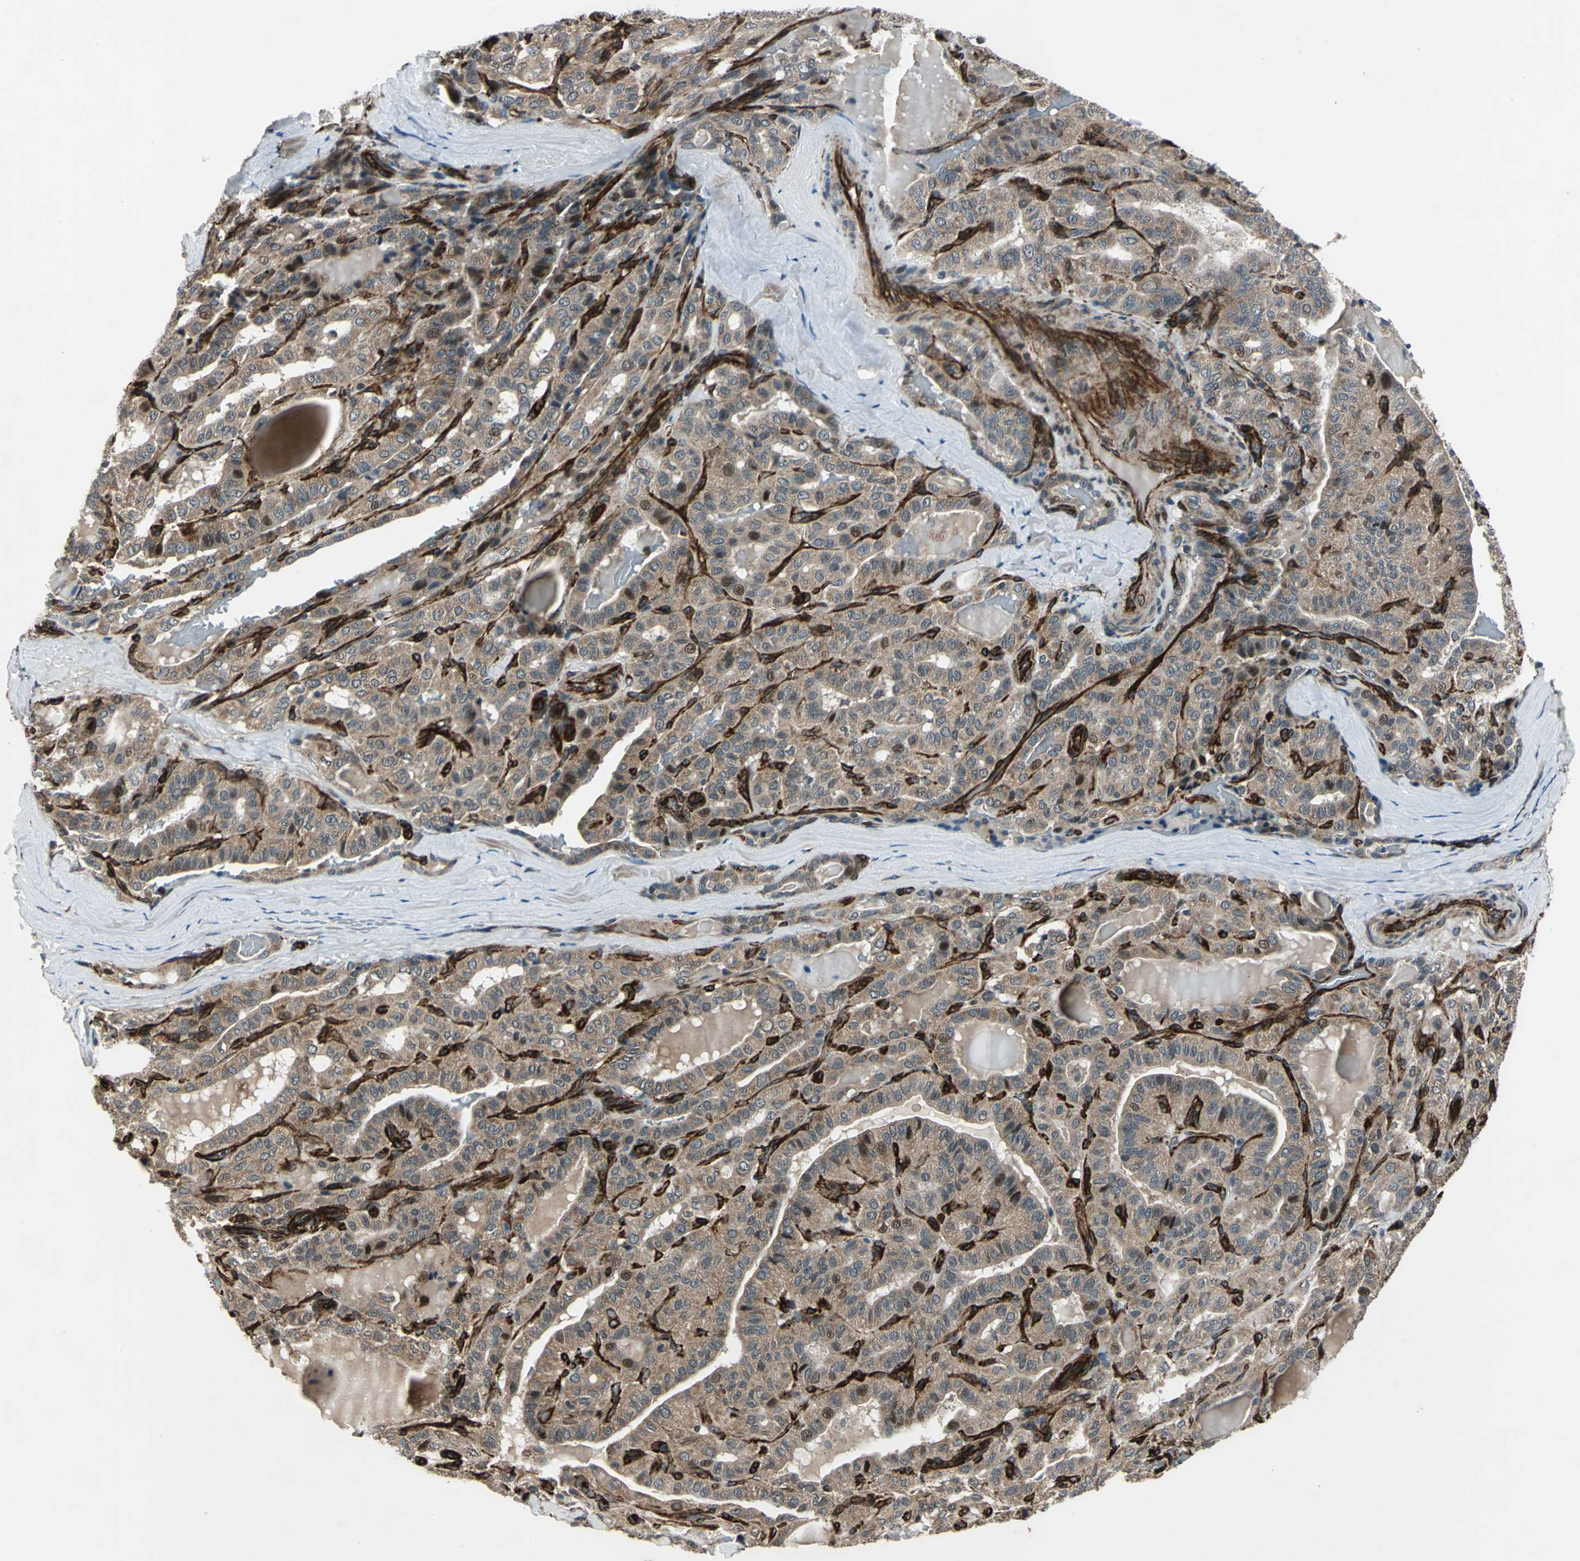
{"staining": {"intensity": "moderate", "quantity": ">75%", "location": "cytoplasmic/membranous,nuclear"}, "tissue": "thyroid cancer", "cell_type": "Tumor cells", "image_type": "cancer", "snomed": [{"axis": "morphology", "description": "Papillary adenocarcinoma, NOS"}, {"axis": "topography", "description": "Thyroid gland"}], "caption": "This is an image of IHC staining of papillary adenocarcinoma (thyroid), which shows moderate positivity in the cytoplasmic/membranous and nuclear of tumor cells.", "gene": "EXD2", "patient": {"sex": "male", "age": 77}}